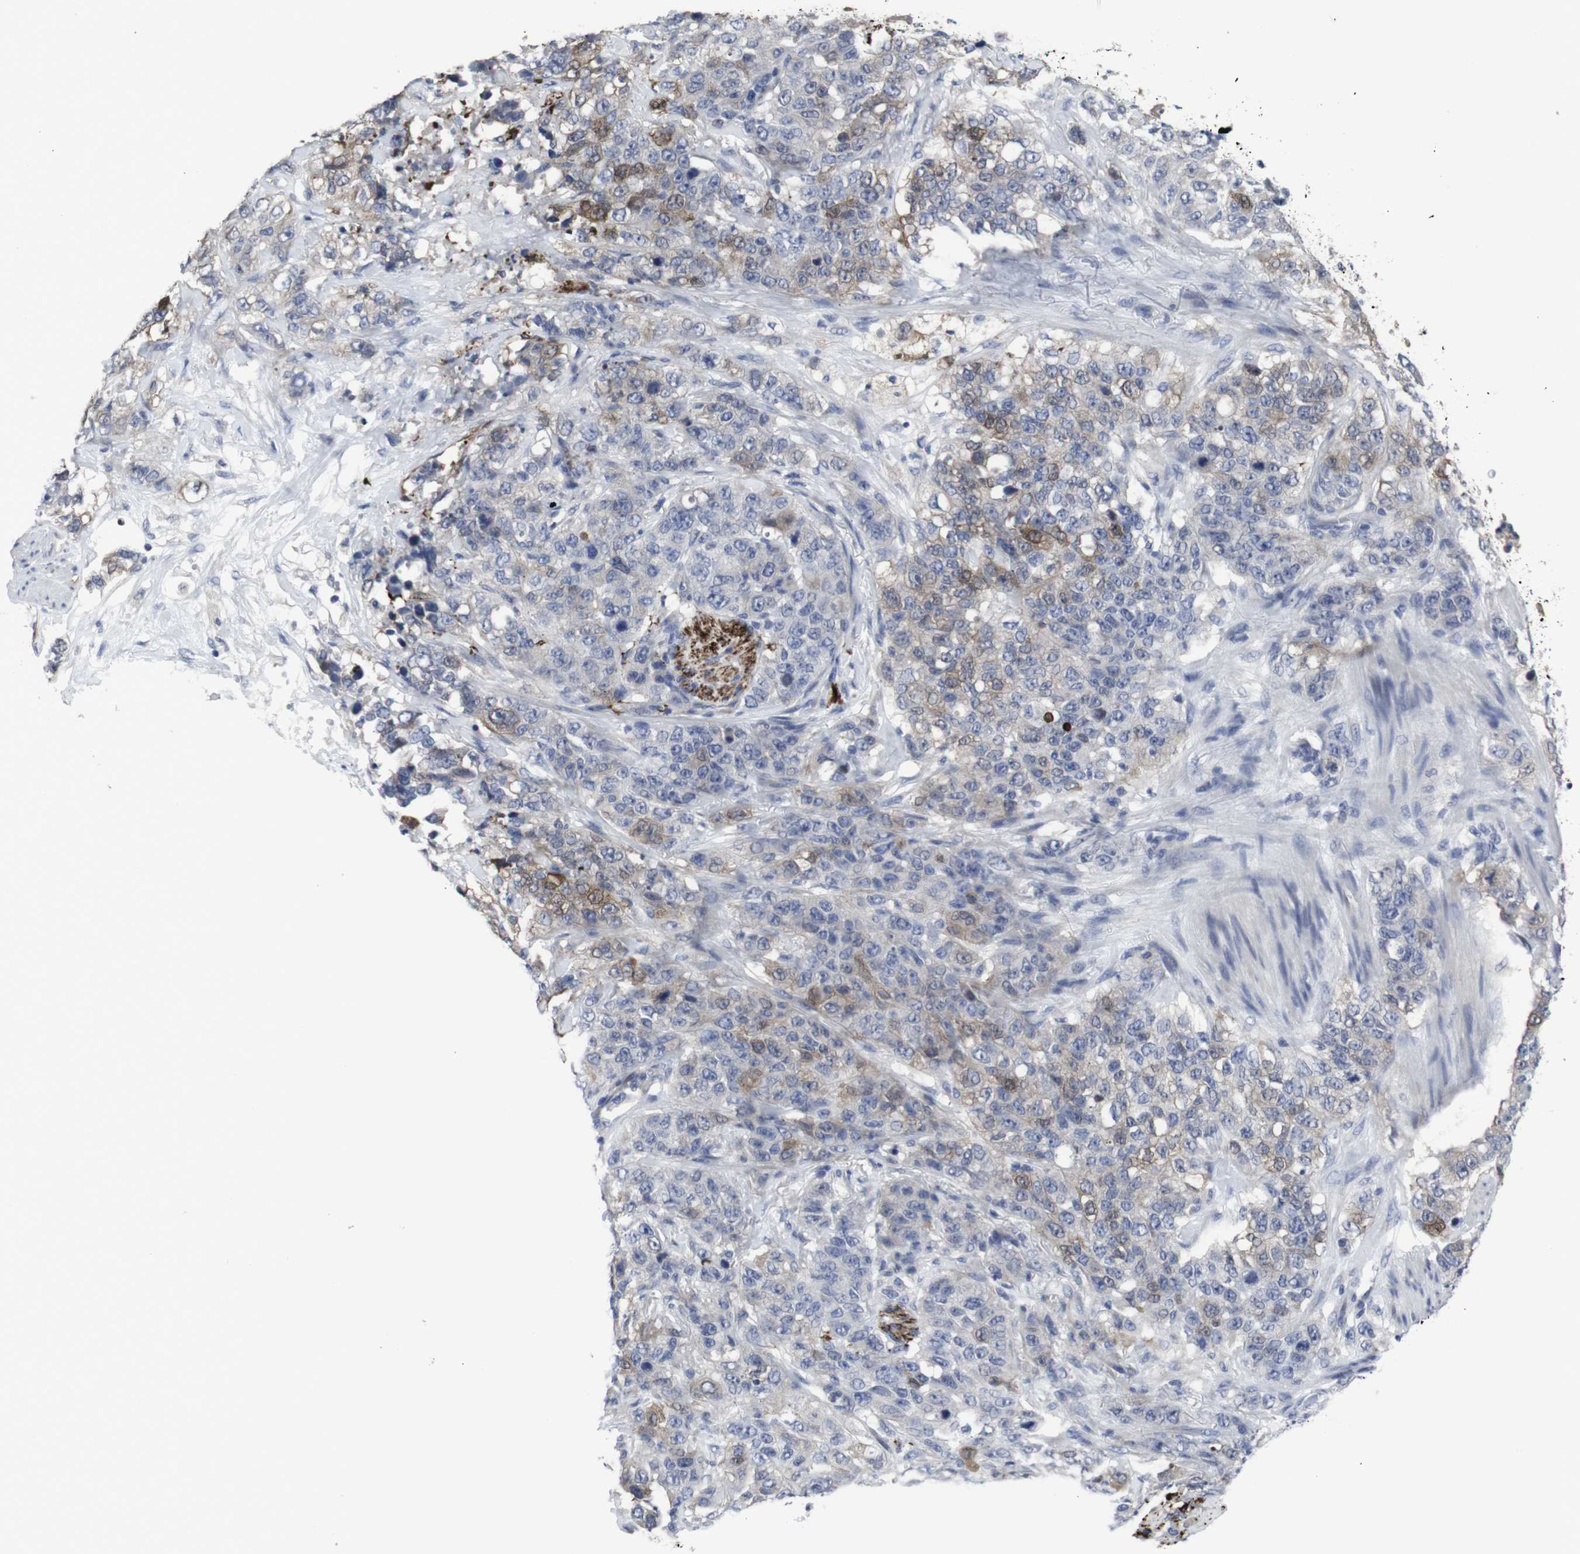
{"staining": {"intensity": "moderate", "quantity": "<25%", "location": "cytoplasmic/membranous"}, "tissue": "stomach cancer", "cell_type": "Tumor cells", "image_type": "cancer", "snomed": [{"axis": "morphology", "description": "Adenocarcinoma, NOS"}, {"axis": "topography", "description": "Stomach"}], "caption": "Immunohistochemistry micrograph of adenocarcinoma (stomach) stained for a protein (brown), which reveals low levels of moderate cytoplasmic/membranous positivity in approximately <25% of tumor cells.", "gene": "SNCG", "patient": {"sex": "male", "age": 48}}